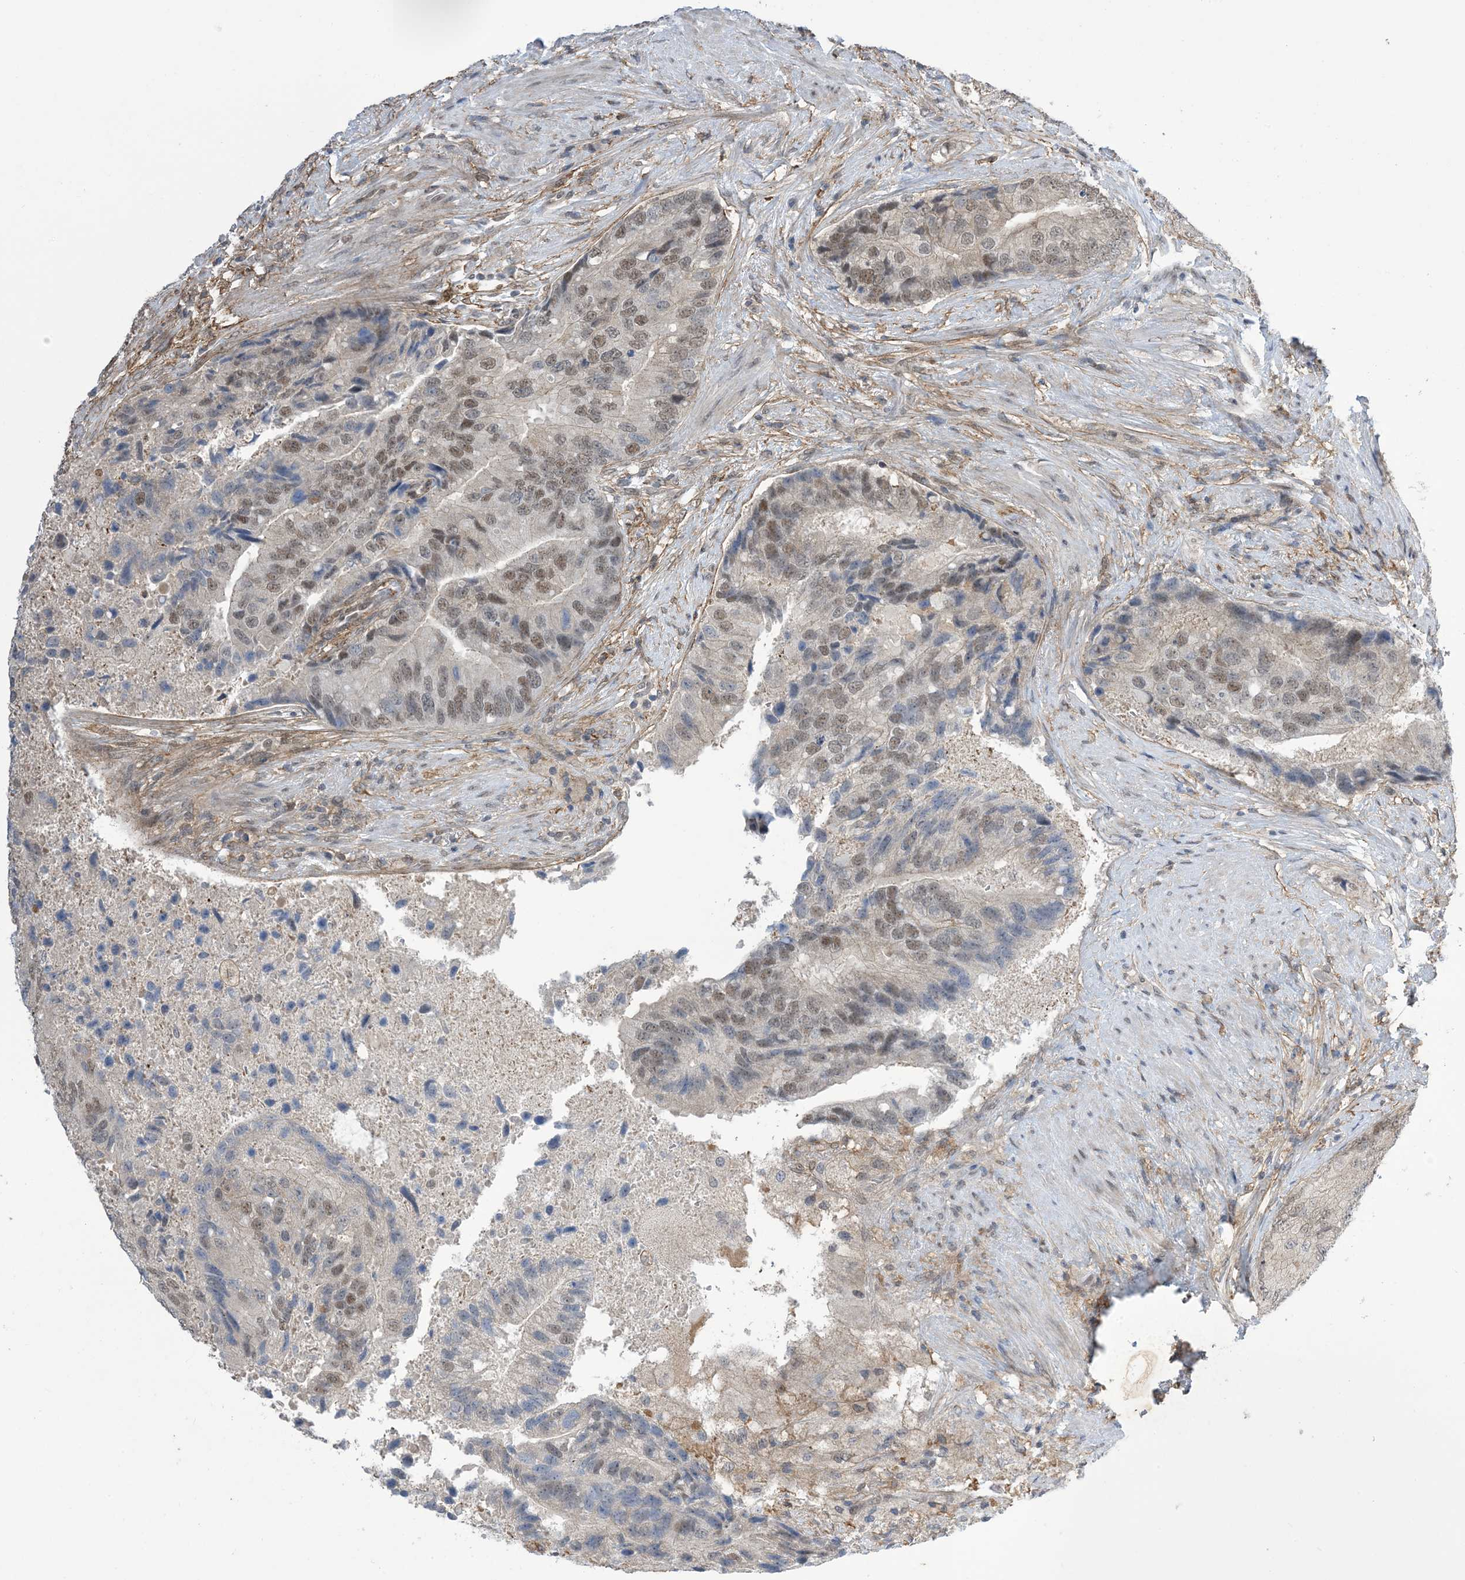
{"staining": {"intensity": "weak", "quantity": "25%-75%", "location": "nuclear"}, "tissue": "prostate cancer", "cell_type": "Tumor cells", "image_type": "cancer", "snomed": [{"axis": "morphology", "description": "Adenocarcinoma, High grade"}, {"axis": "topography", "description": "Prostate"}], "caption": "This is a micrograph of immunohistochemistry (IHC) staining of prostate adenocarcinoma (high-grade), which shows weak staining in the nuclear of tumor cells.", "gene": "ZNF8", "patient": {"sex": "male", "age": 70}}